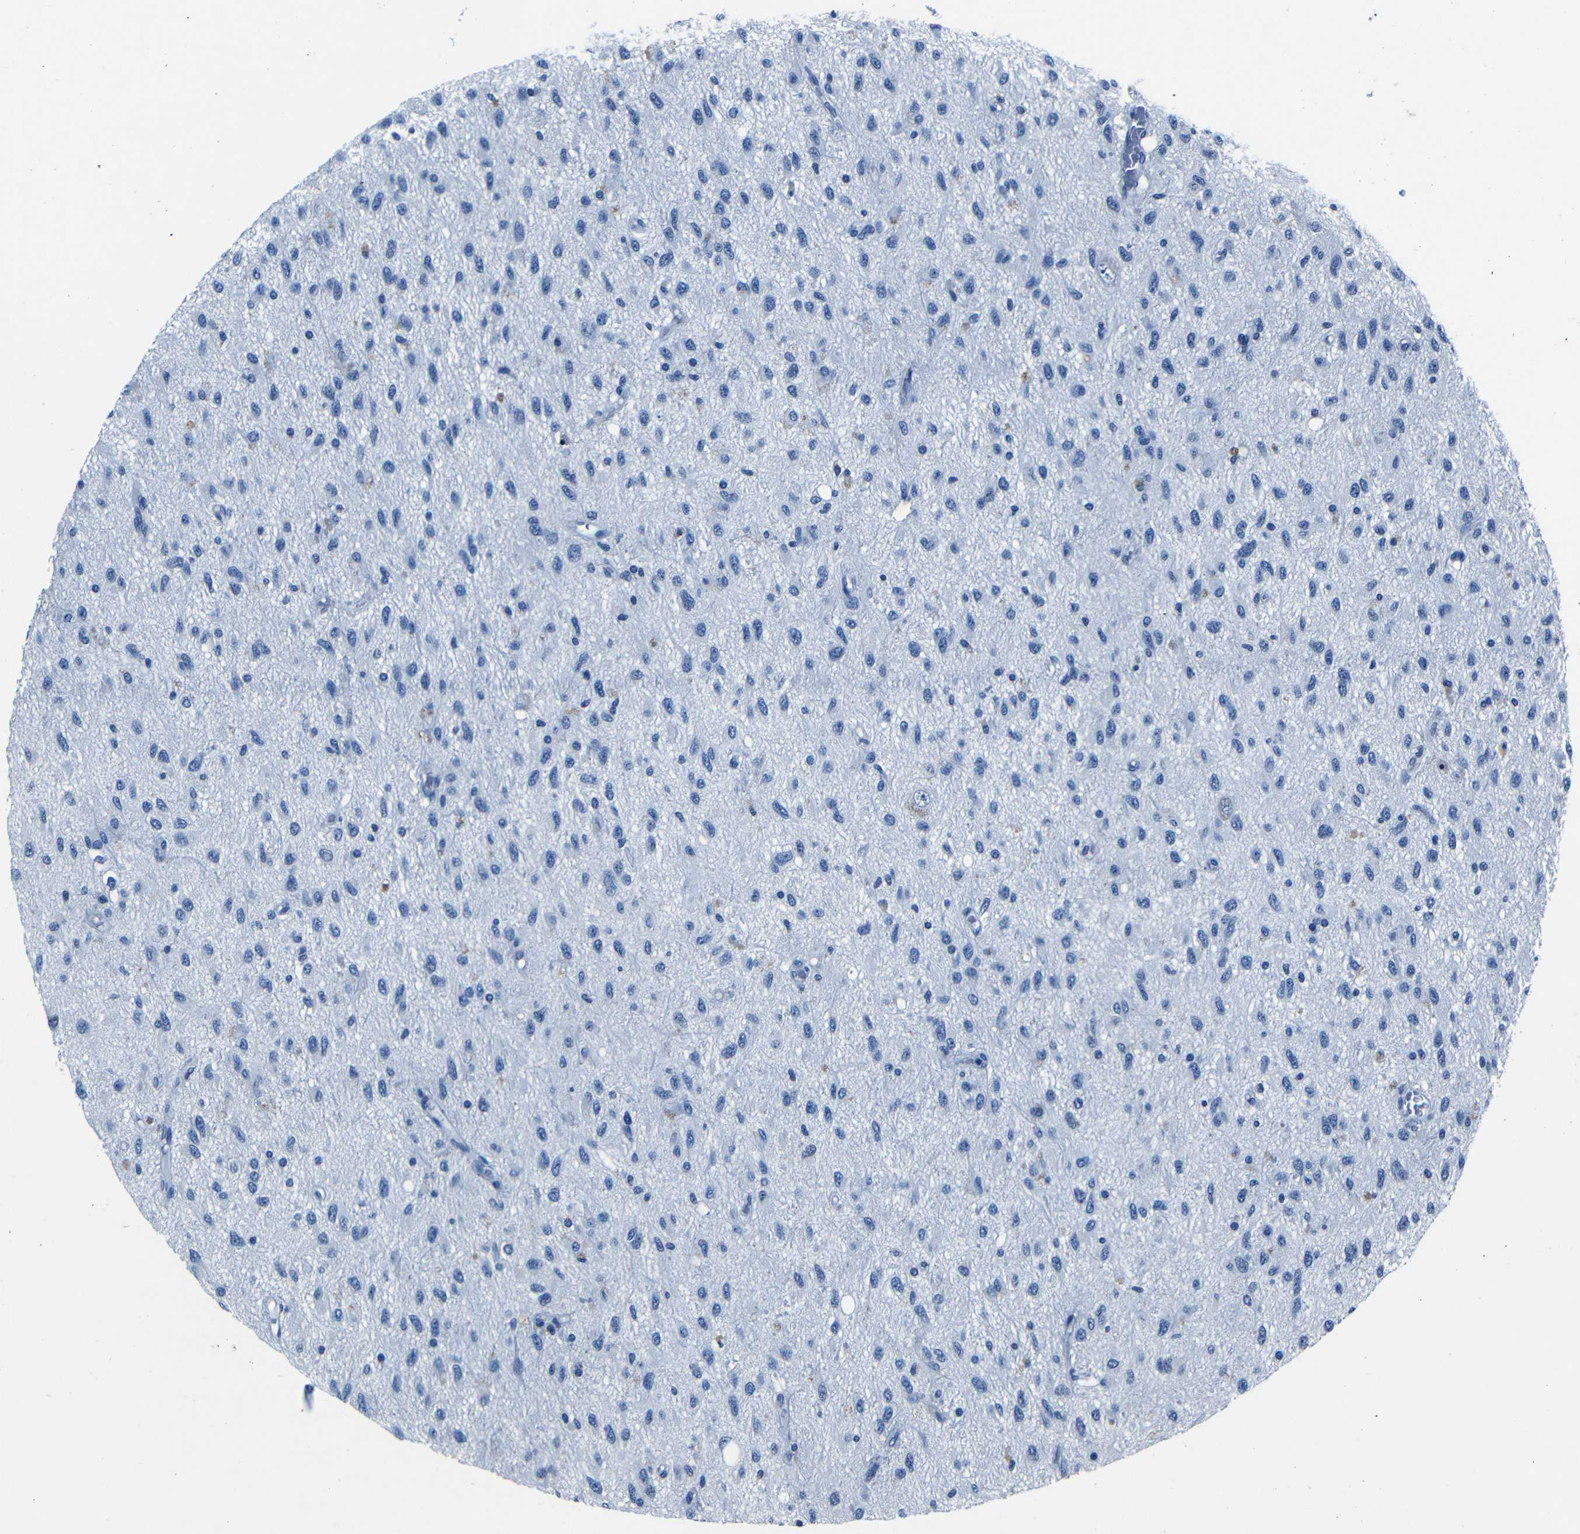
{"staining": {"intensity": "negative", "quantity": "none", "location": "none"}, "tissue": "glioma", "cell_type": "Tumor cells", "image_type": "cancer", "snomed": [{"axis": "morphology", "description": "Glioma, malignant, Low grade"}, {"axis": "topography", "description": "Brain"}], "caption": "Immunohistochemical staining of glioma exhibits no significant positivity in tumor cells.", "gene": "NCMAP", "patient": {"sex": "male", "age": 77}}